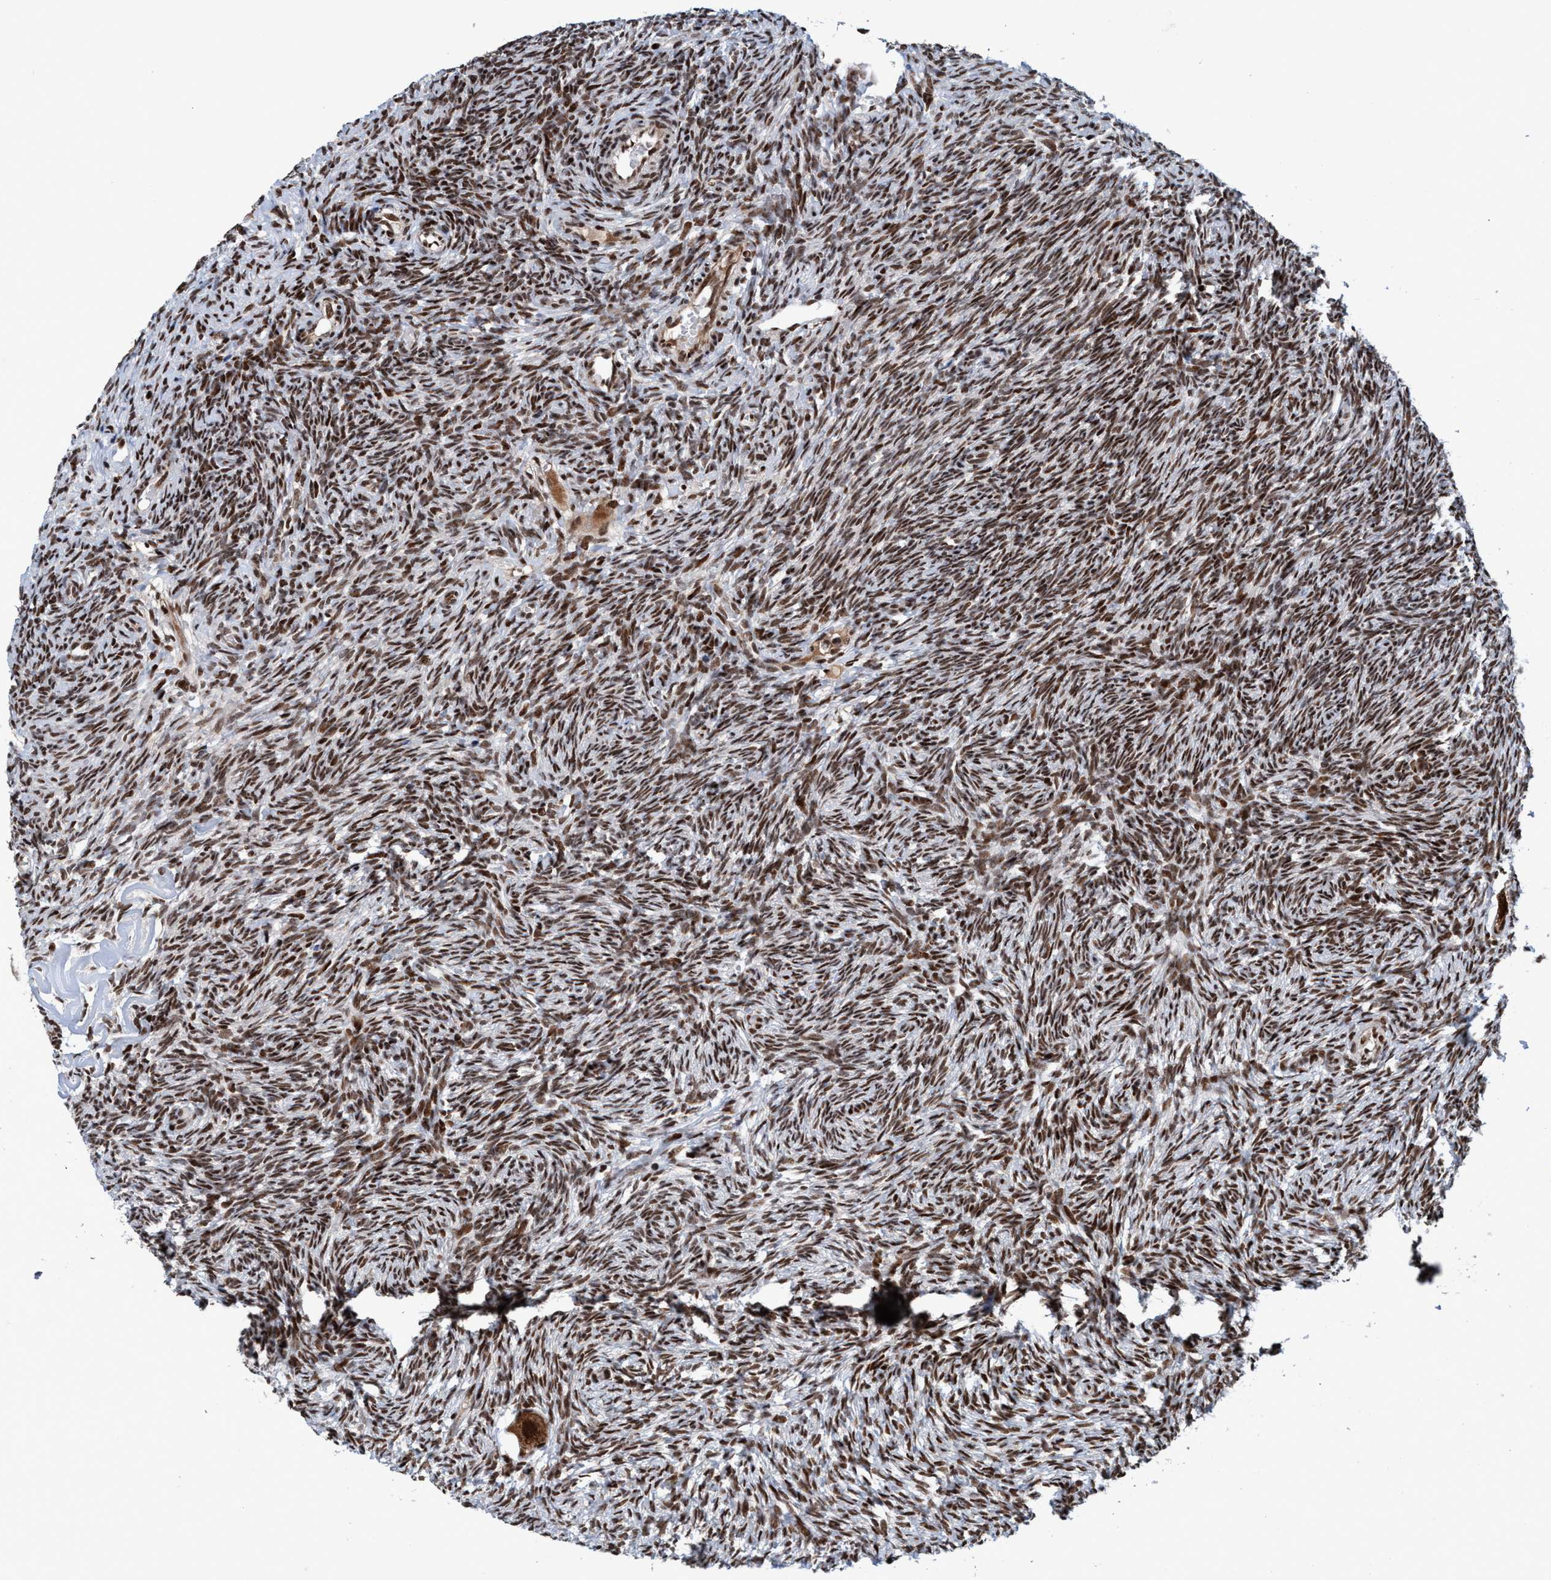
{"staining": {"intensity": "strong", "quantity": ">75%", "location": "cytoplasmic/membranous,nuclear"}, "tissue": "ovary", "cell_type": "Follicle cells", "image_type": "normal", "snomed": [{"axis": "morphology", "description": "Normal tissue, NOS"}, {"axis": "topography", "description": "Ovary"}], "caption": "Strong cytoplasmic/membranous,nuclear expression is identified in approximately >75% of follicle cells in normal ovary.", "gene": "TOPBP1", "patient": {"sex": "female", "age": 35}}